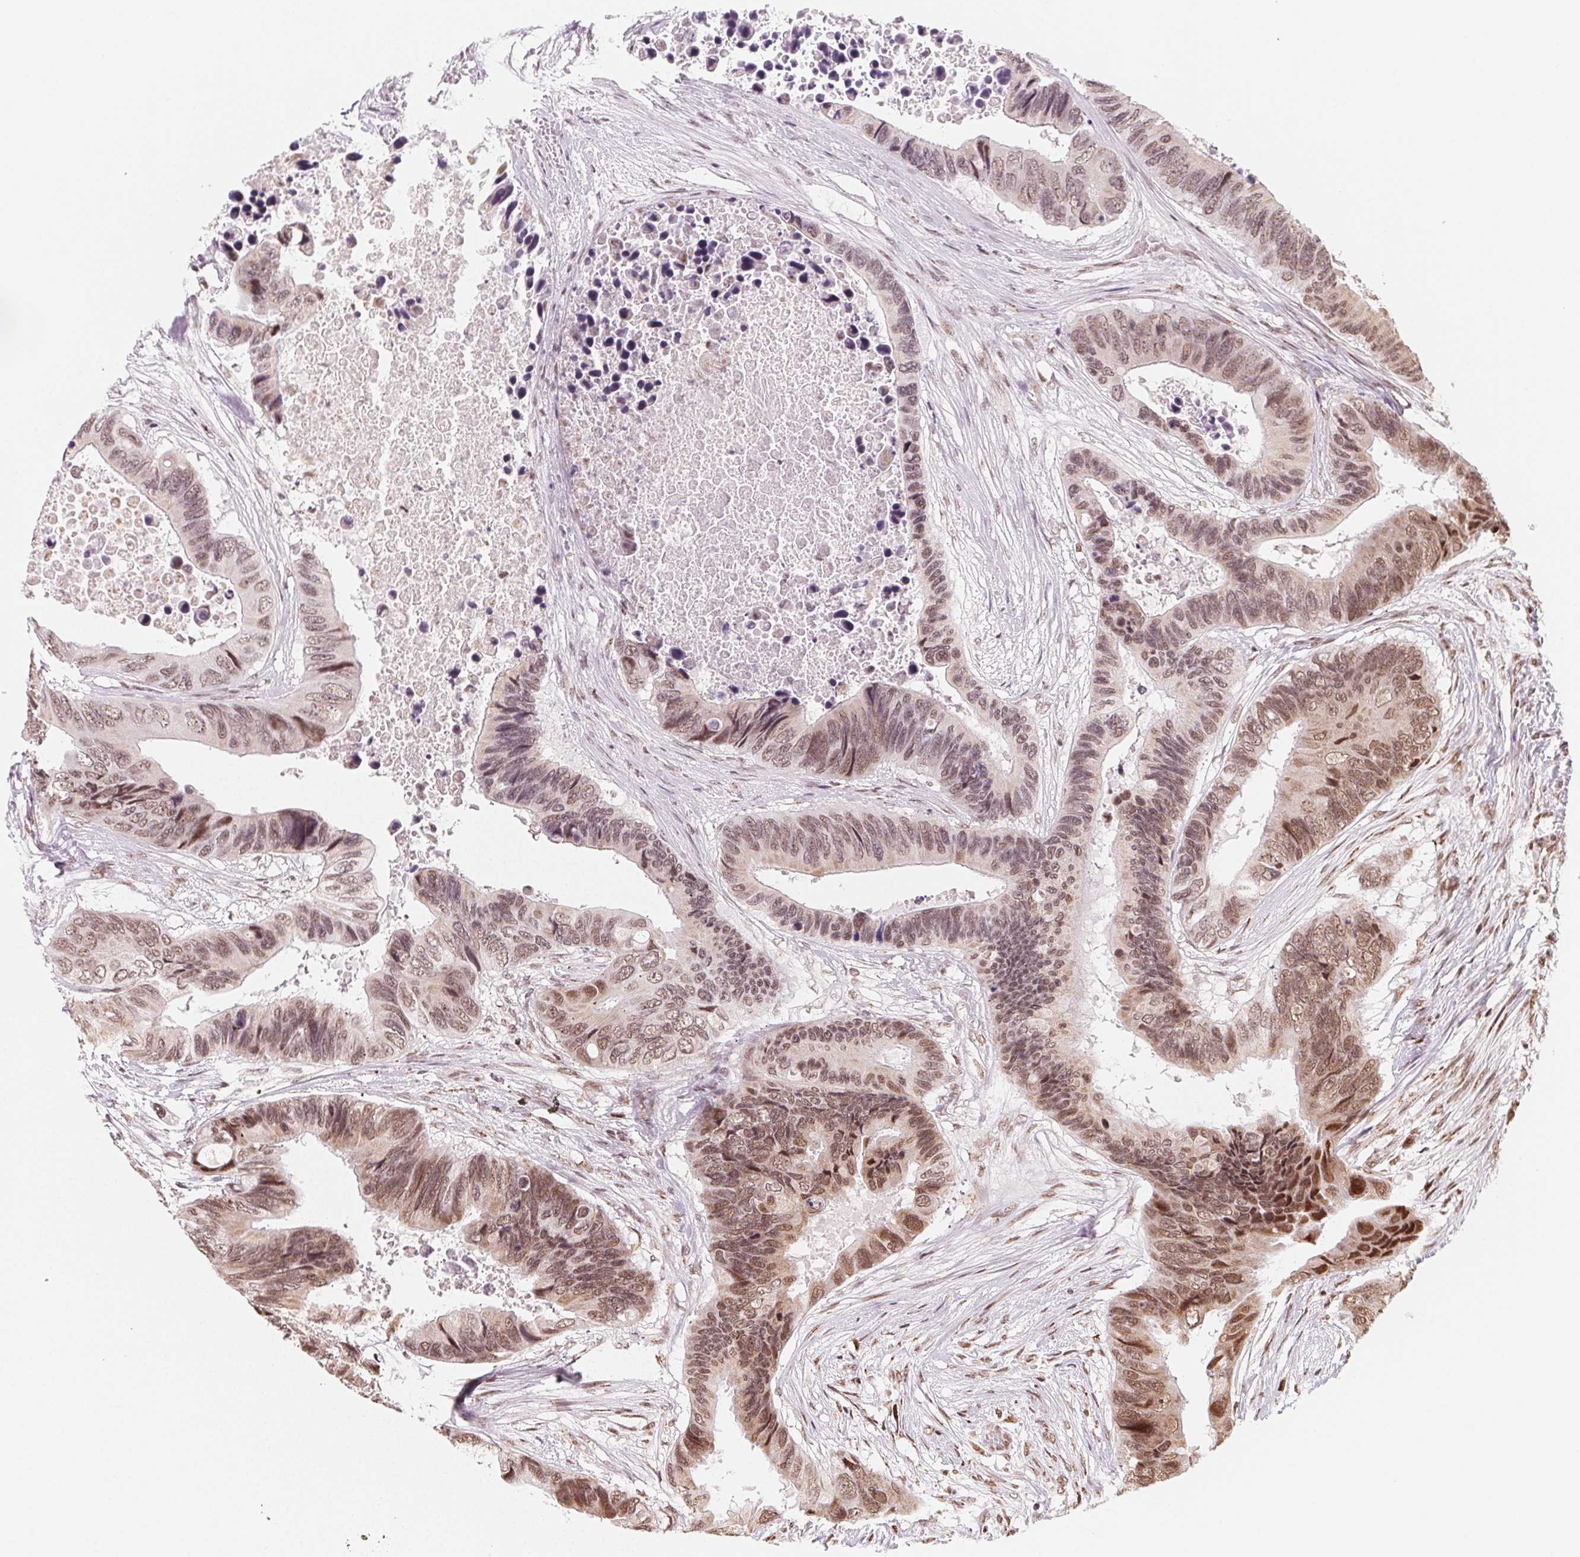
{"staining": {"intensity": "moderate", "quantity": ">75%", "location": "nuclear"}, "tissue": "colorectal cancer", "cell_type": "Tumor cells", "image_type": "cancer", "snomed": [{"axis": "morphology", "description": "Adenocarcinoma, NOS"}, {"axis": "topography", "description": "Rectum"}], "caption": "A brown stain labels moderate nuclear expression of a protein in human colorectal cancer tumor cells. (DAB IHC with brightfield microscopy, high magnification).", "gene": "TOPORS", "patient": {"sex": "male", "age": 63}}